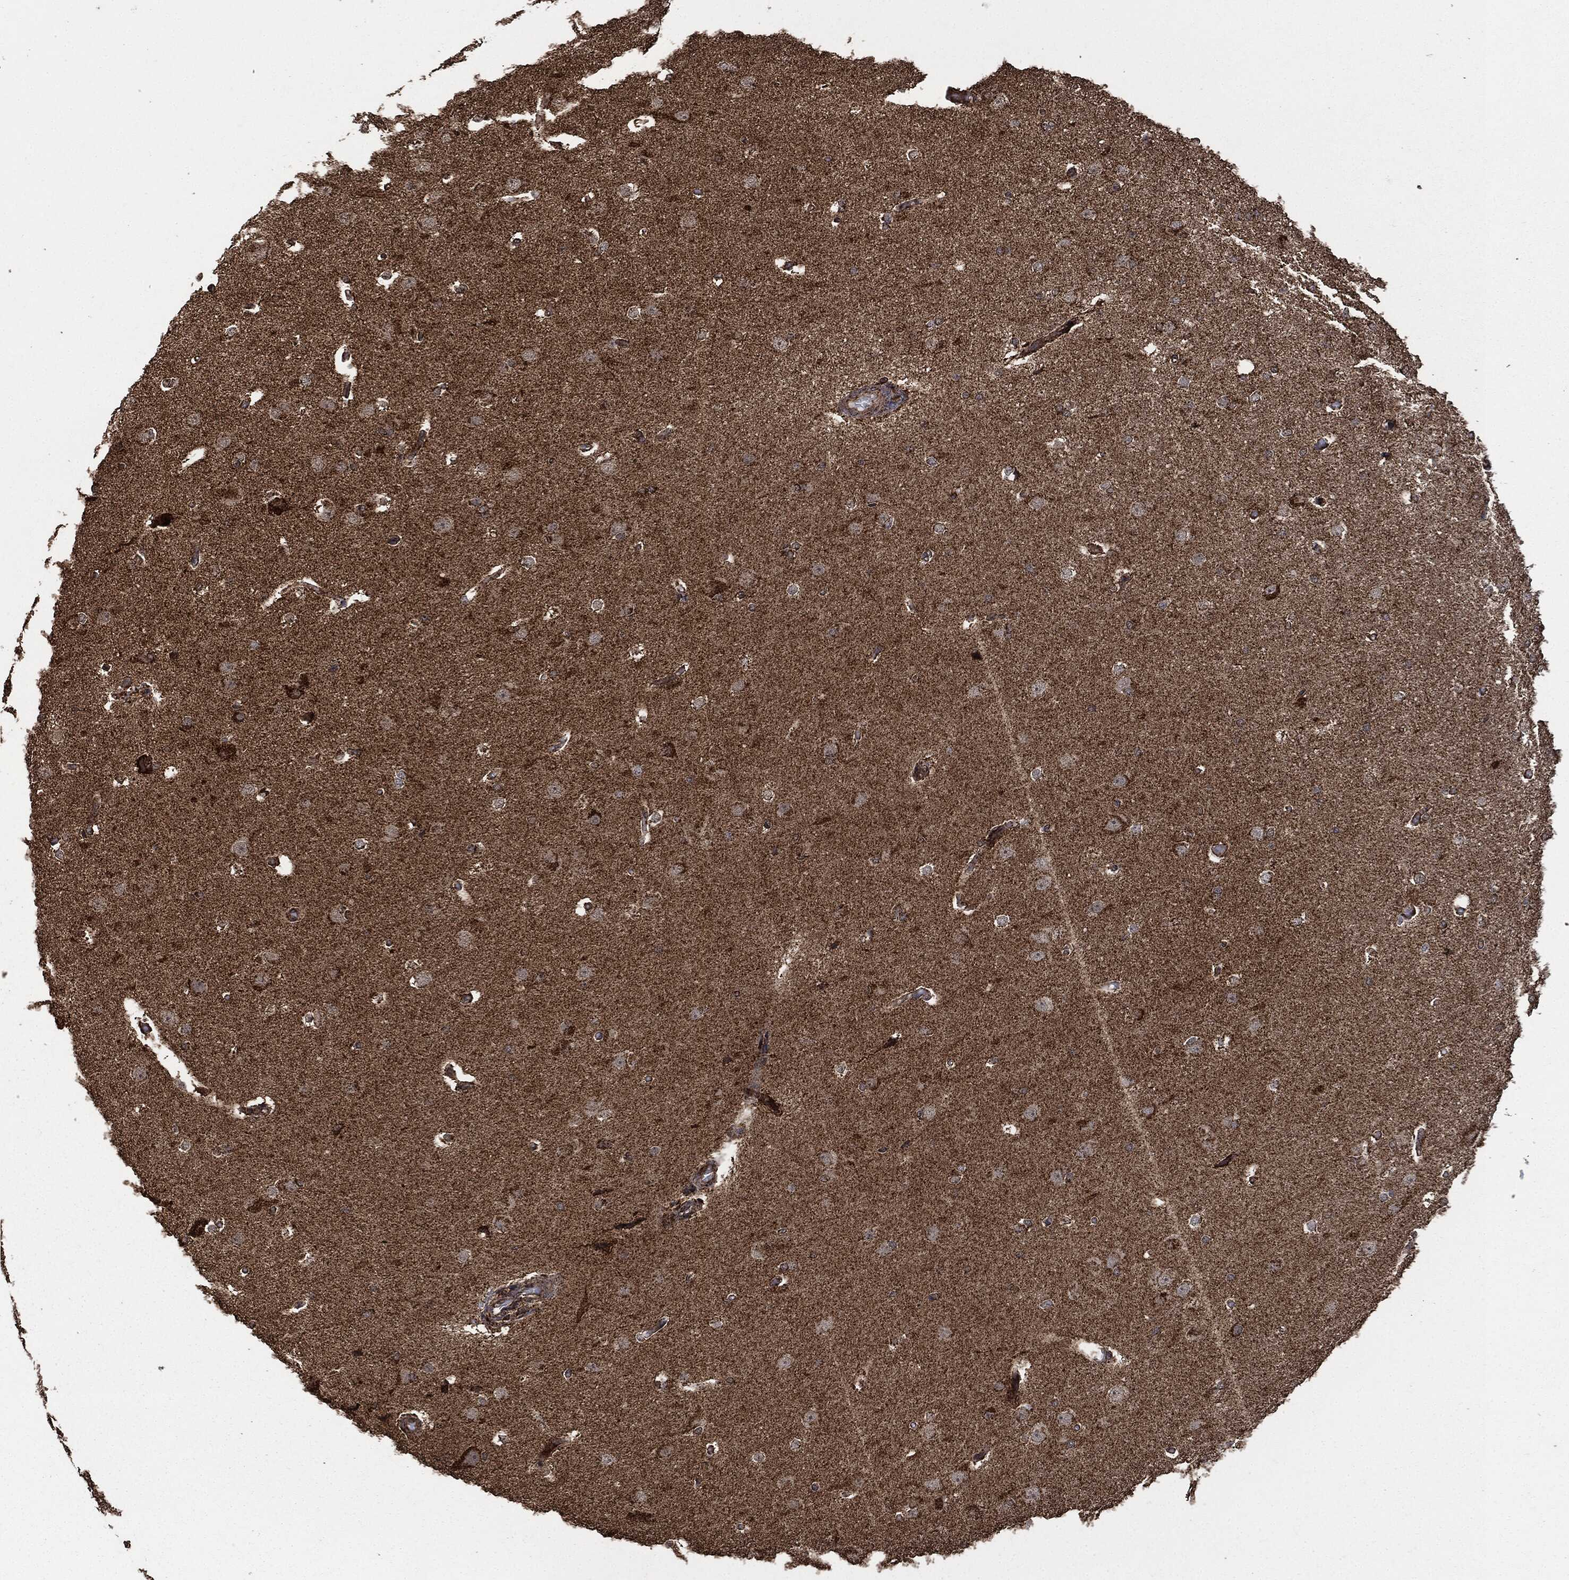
{"staining": {"intensity": "moderate", "quantity": ">75%", "location": "cytoplasmic/membranous"}, "tissue": "cerebral cortex", "cell_type": "Endothelial cells", "image_type": "normal", "snomed": [{"axis": "morphology", "description": "Normal tissue, NOS"}, {"axis": "morphology", "description": "Inflammation, NOS"}, {"axis": "topography", "description": "Cerebral cortex"}], "caption": "Cerebral cortex stained with a brown dye demonstrates moderate cytoplasmic/membranous positive staining in approximately >75% of endothelial cells.", "gene": "LIG3", "patient": {"sex": "male", "age": 6}}